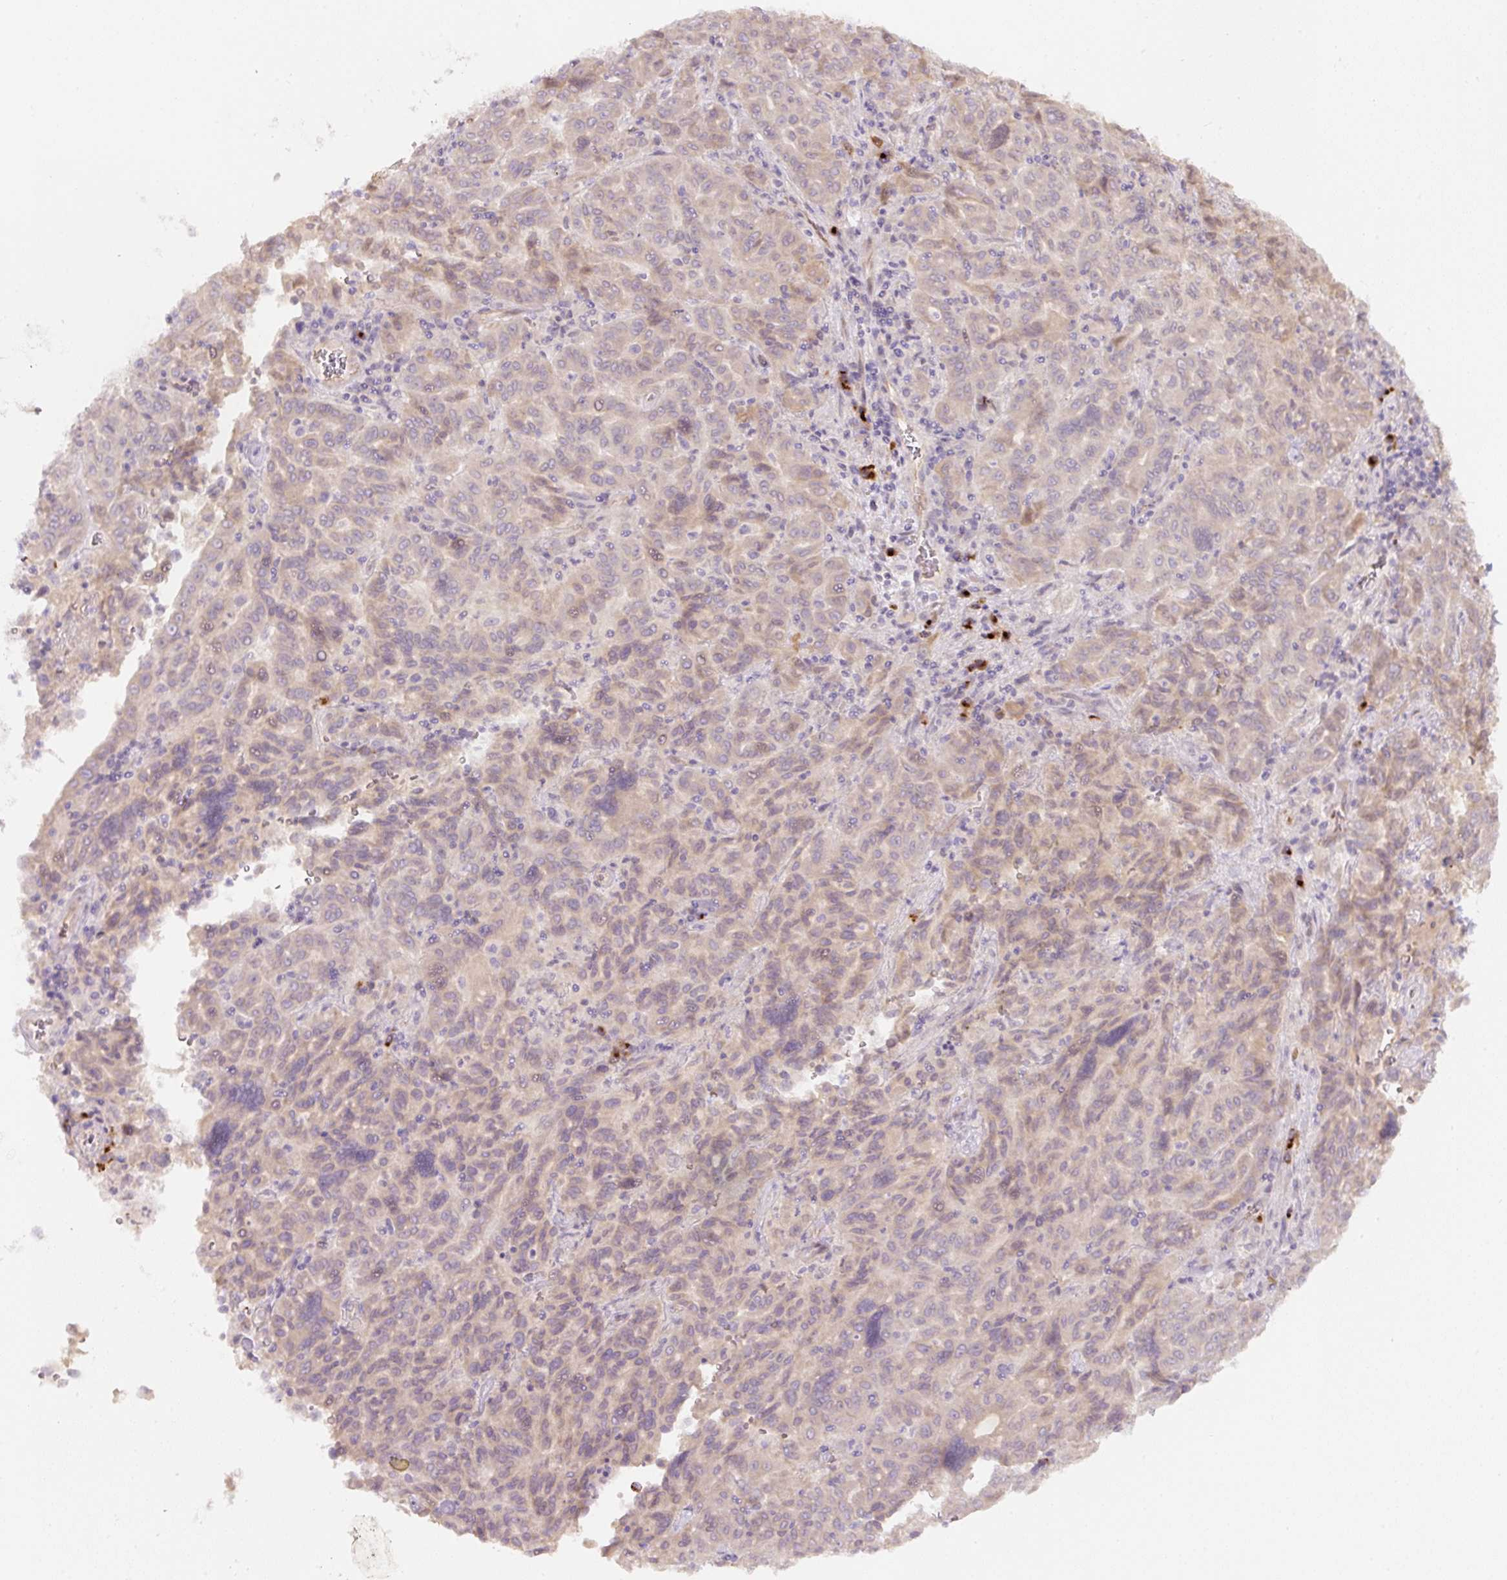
{"staining": {"intensity": "weak", "quantity": "<25%", "location": "cytoplasmic/membranous"}, "tissue": "pancreatic cancer", "cell_type": "Tumor cells", "image_type": "cancer", "snomed": [{"axis": "morphology", "description": "Adenocarcinoma, NOS"}, {"axis": "topography", "description": "Pancreas"}], "caption": "This is an immunohistochemistry (IHC) micrograph of adenocarcinoma (pancreatic). There is no staining in tumor cells.", "gene": "NBPF11", "patient": {"sex": "male", "age": 63}}